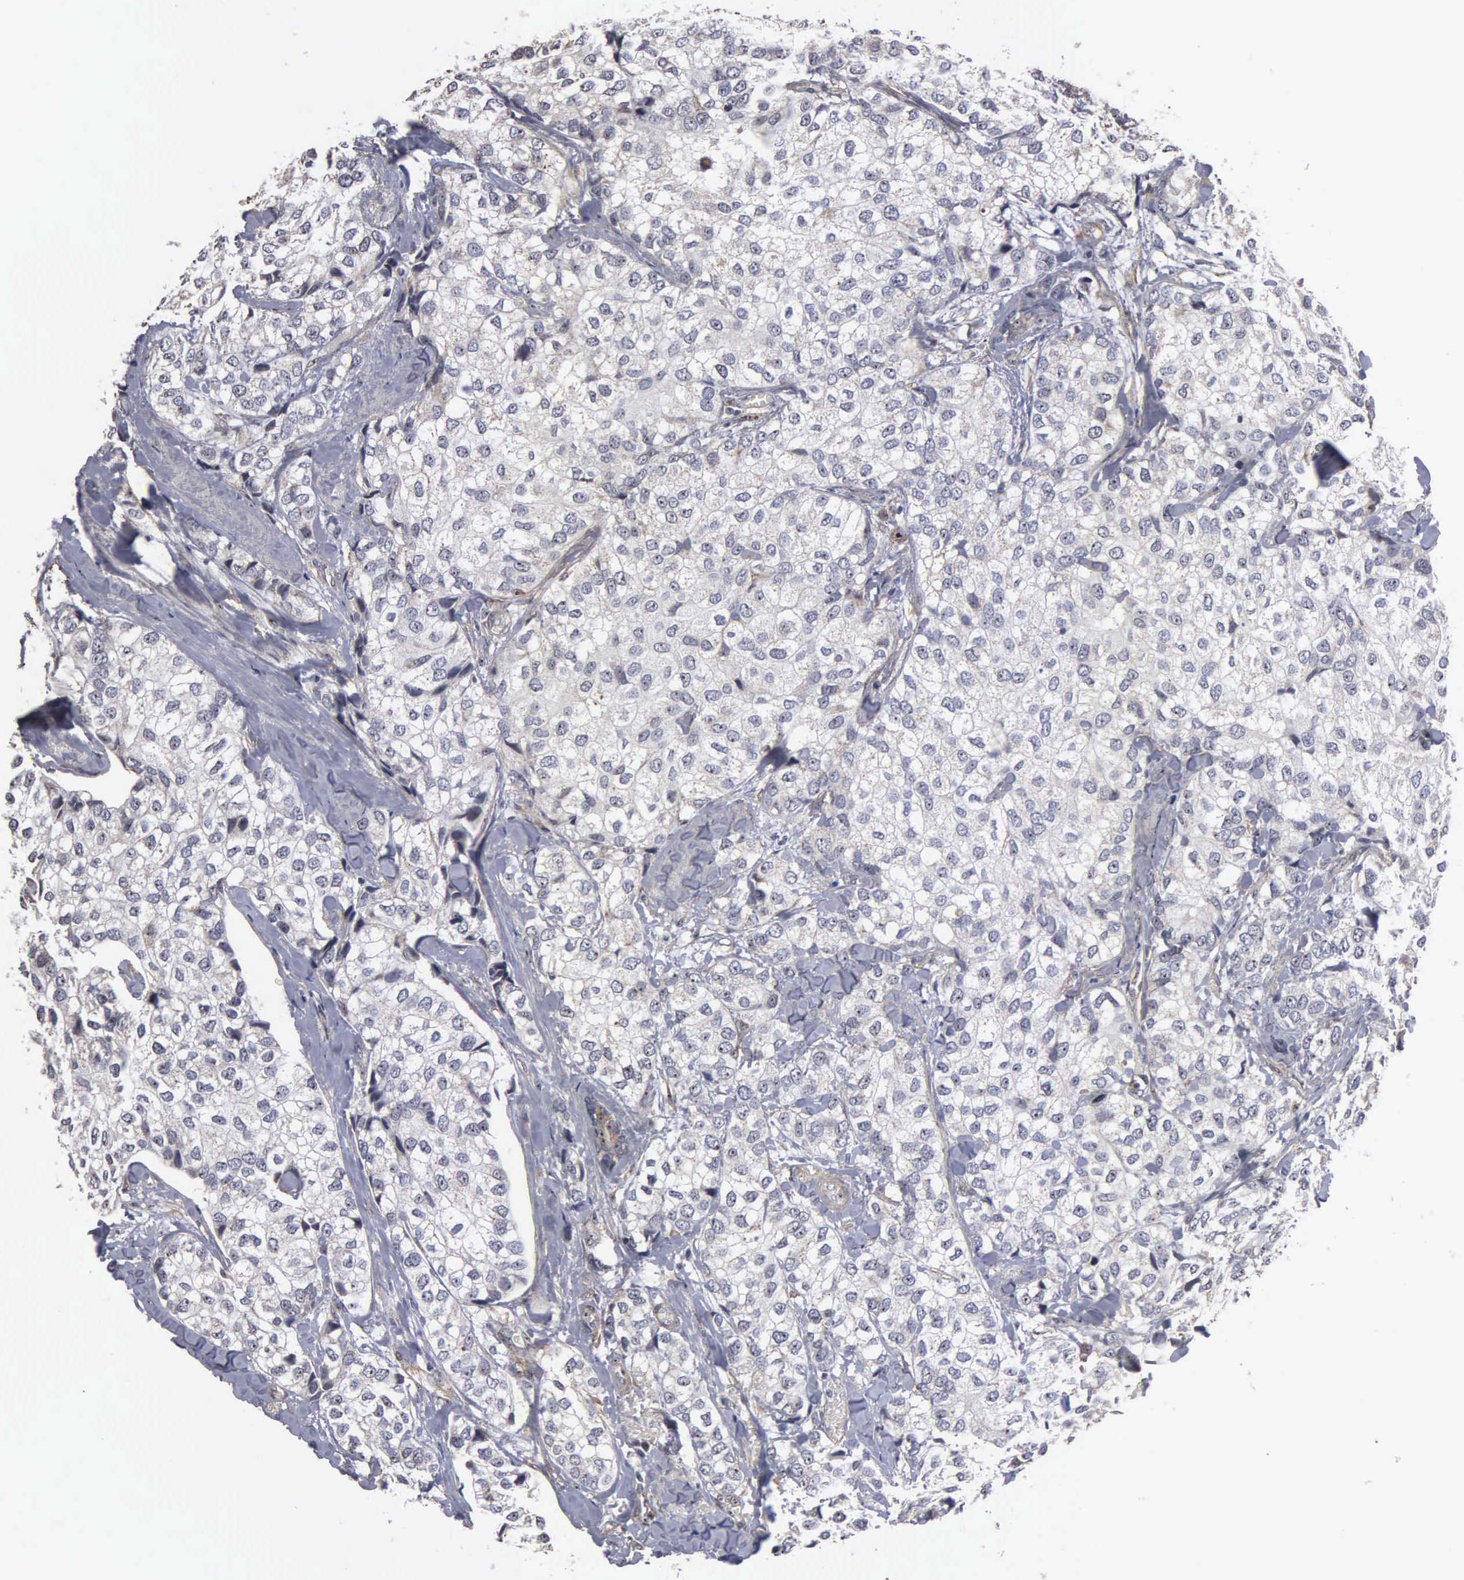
{"staining": {"intensity": "negative", "quantity": "none", "location": "none"}, "tissue": "breast cancer", "cell_type": "Tumor cells", "image_type": "cancer", "snomed": [{"axis": "morphology", "description": "Duct carcinoma"}, {"axis": "topography", "description": "Breast"}], "caption": "IHC image of neoplastic tissue: human breast invasive ductal carcinoma stained with DAB demonstrates no significant protein positivity in tumor cells.", "gene": "NGDN", "patient": {"sex": "female", "age": 68}}